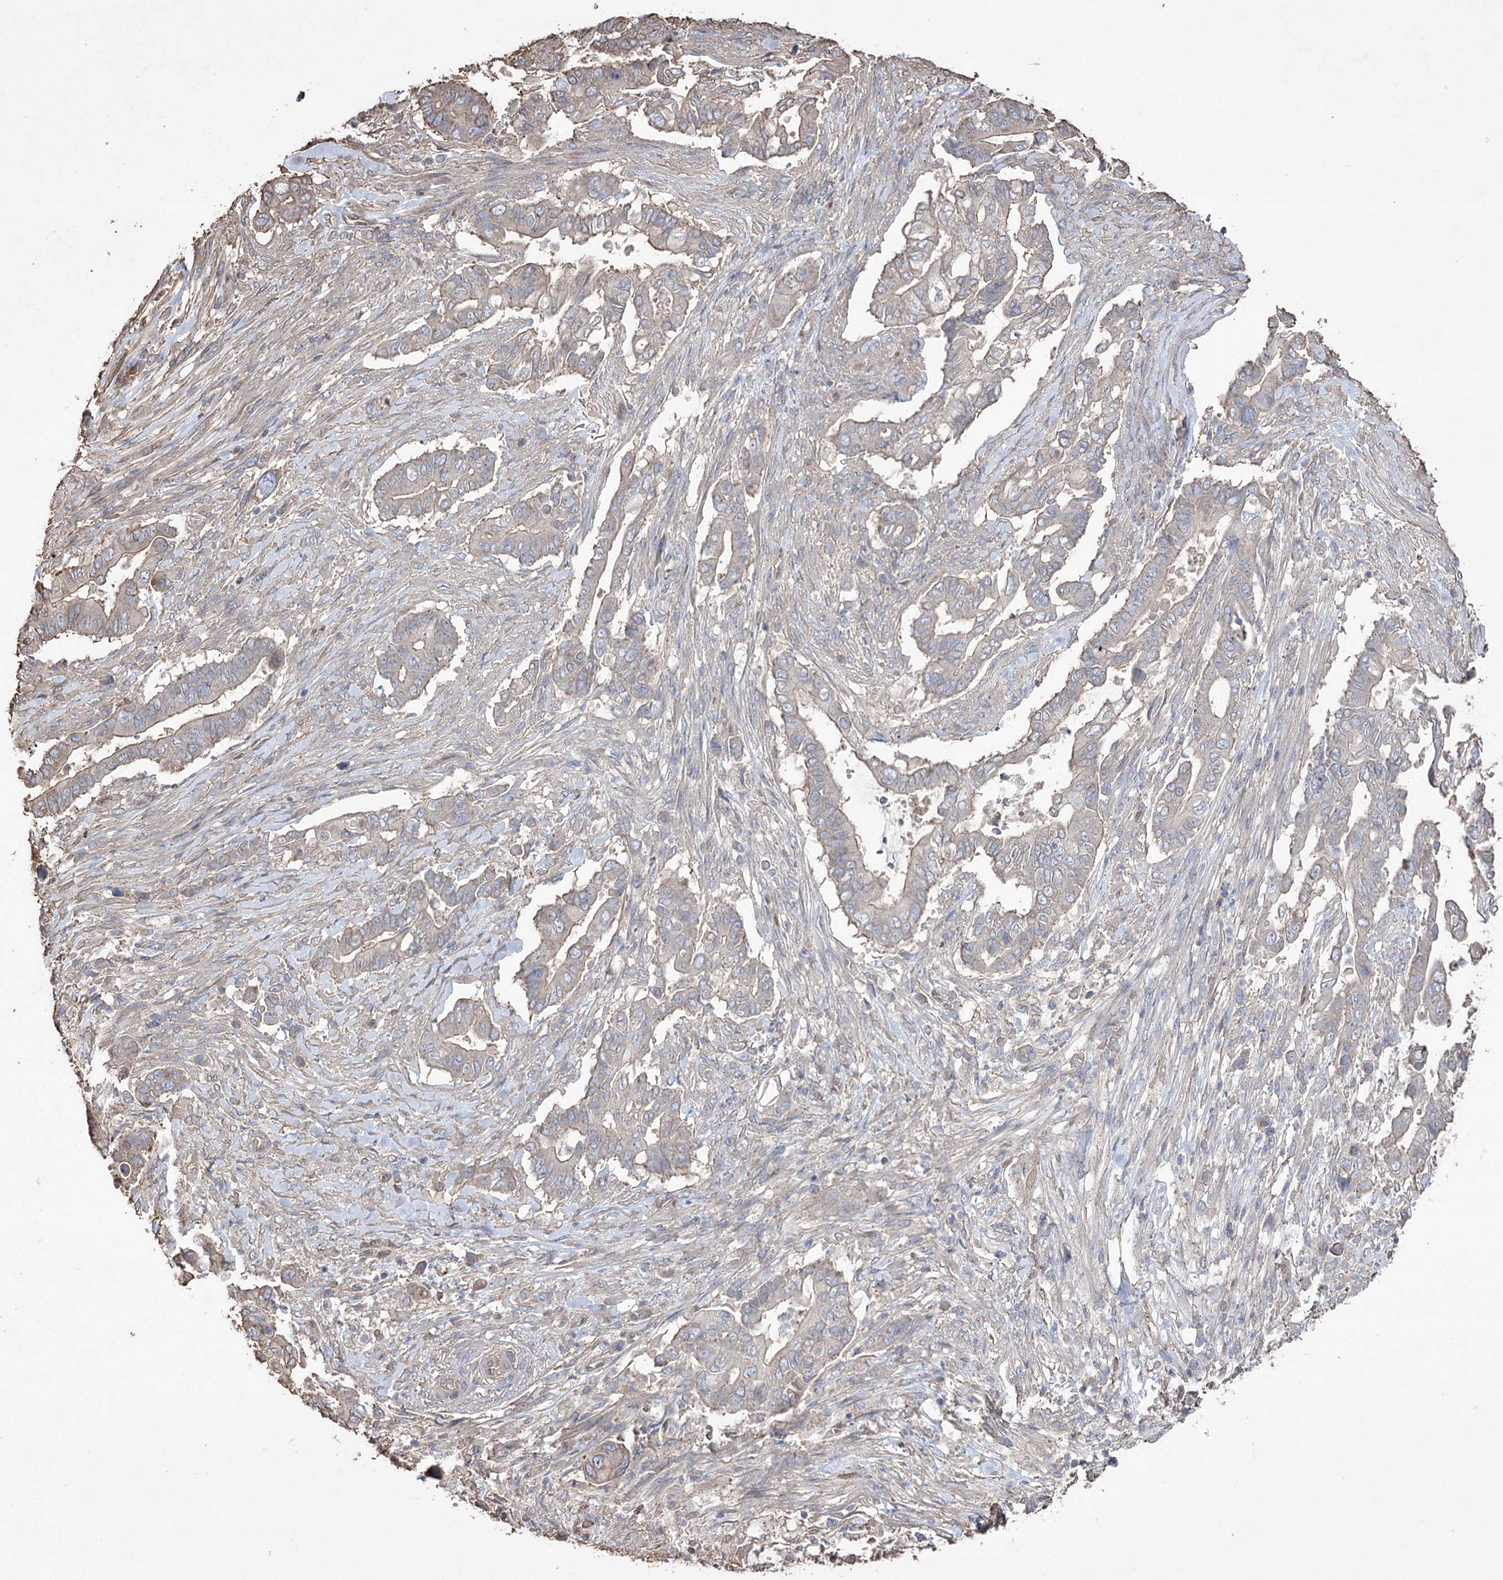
{"staining": {"intensity": "negative", "quantity": "none", "location": "none"}, "tissue": "pancreatic cancer", "cell_type": "Tumor cells", "image_type": "cancer", "snomed": [{"axis": "morphology", "description": "Adenocarcinoma, NOS"}, {"axis": "topography", "description": "Pancreas"}], "caption": "Tumor cells are negative for brown protein staining in pancreatic adenocarcinoma.", "gene": "FAM13B", "patient": {"sex": "male", "age": 68}}